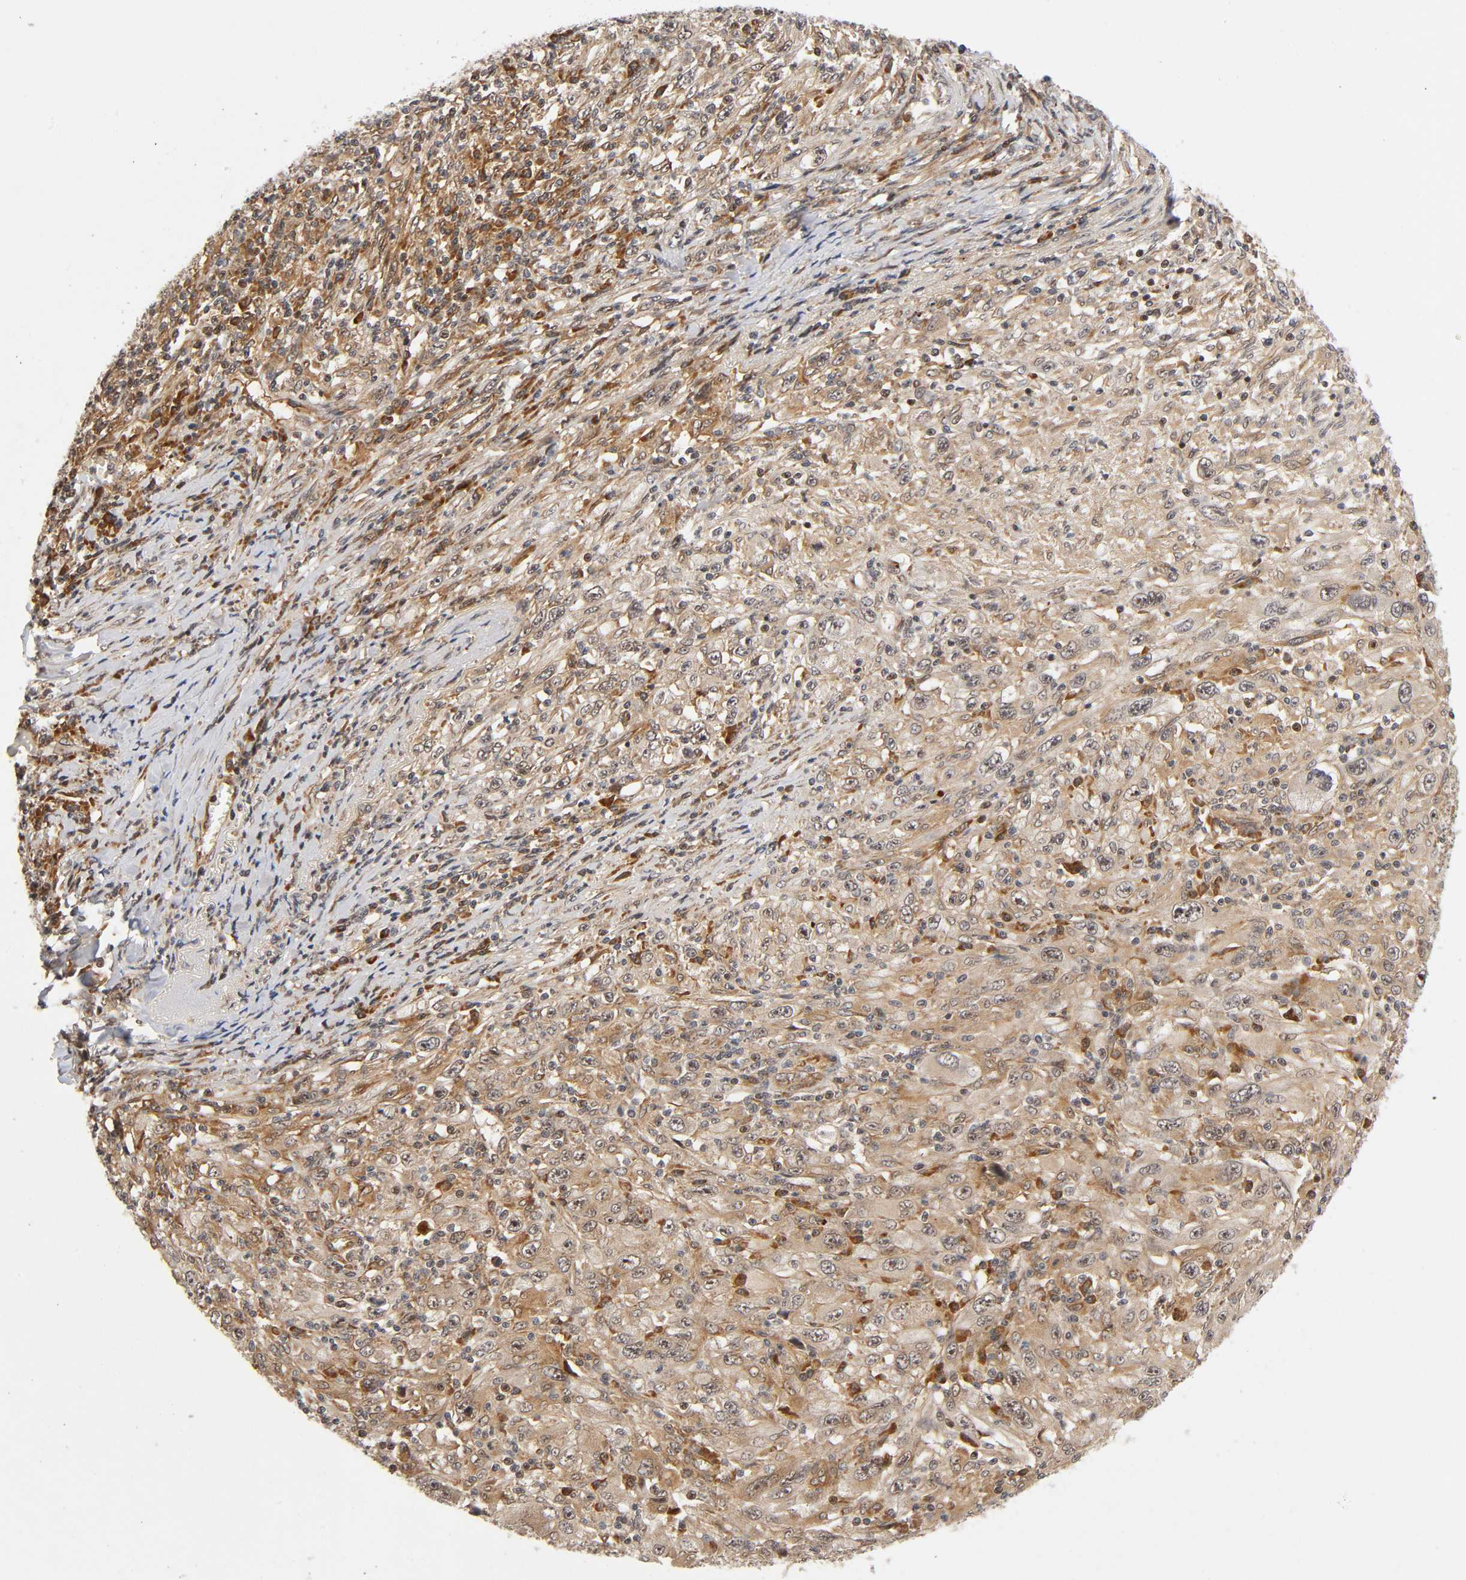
{"staining": {"intensity": "moderate", "quantity": "25%-75%", "location": "cytoplasmic/membranous"}, "tissue": "melanoma", "cell_type": "Tumor cells", "image_type": "cancer", "snomed": [{"axis": "morphology", "description": "Malignant melanoma, Metastatic site"}, {"axis": "topography", "description": "Skin"}], "caption": "Melanoma stained for a protein displays moderate cytoplasmic/membranous positivity in tumor cells. Nuclei are stained in blue.", "gene": "IQCJ-SCHIP1", "patient": {"sex": "female", "age": 56}}